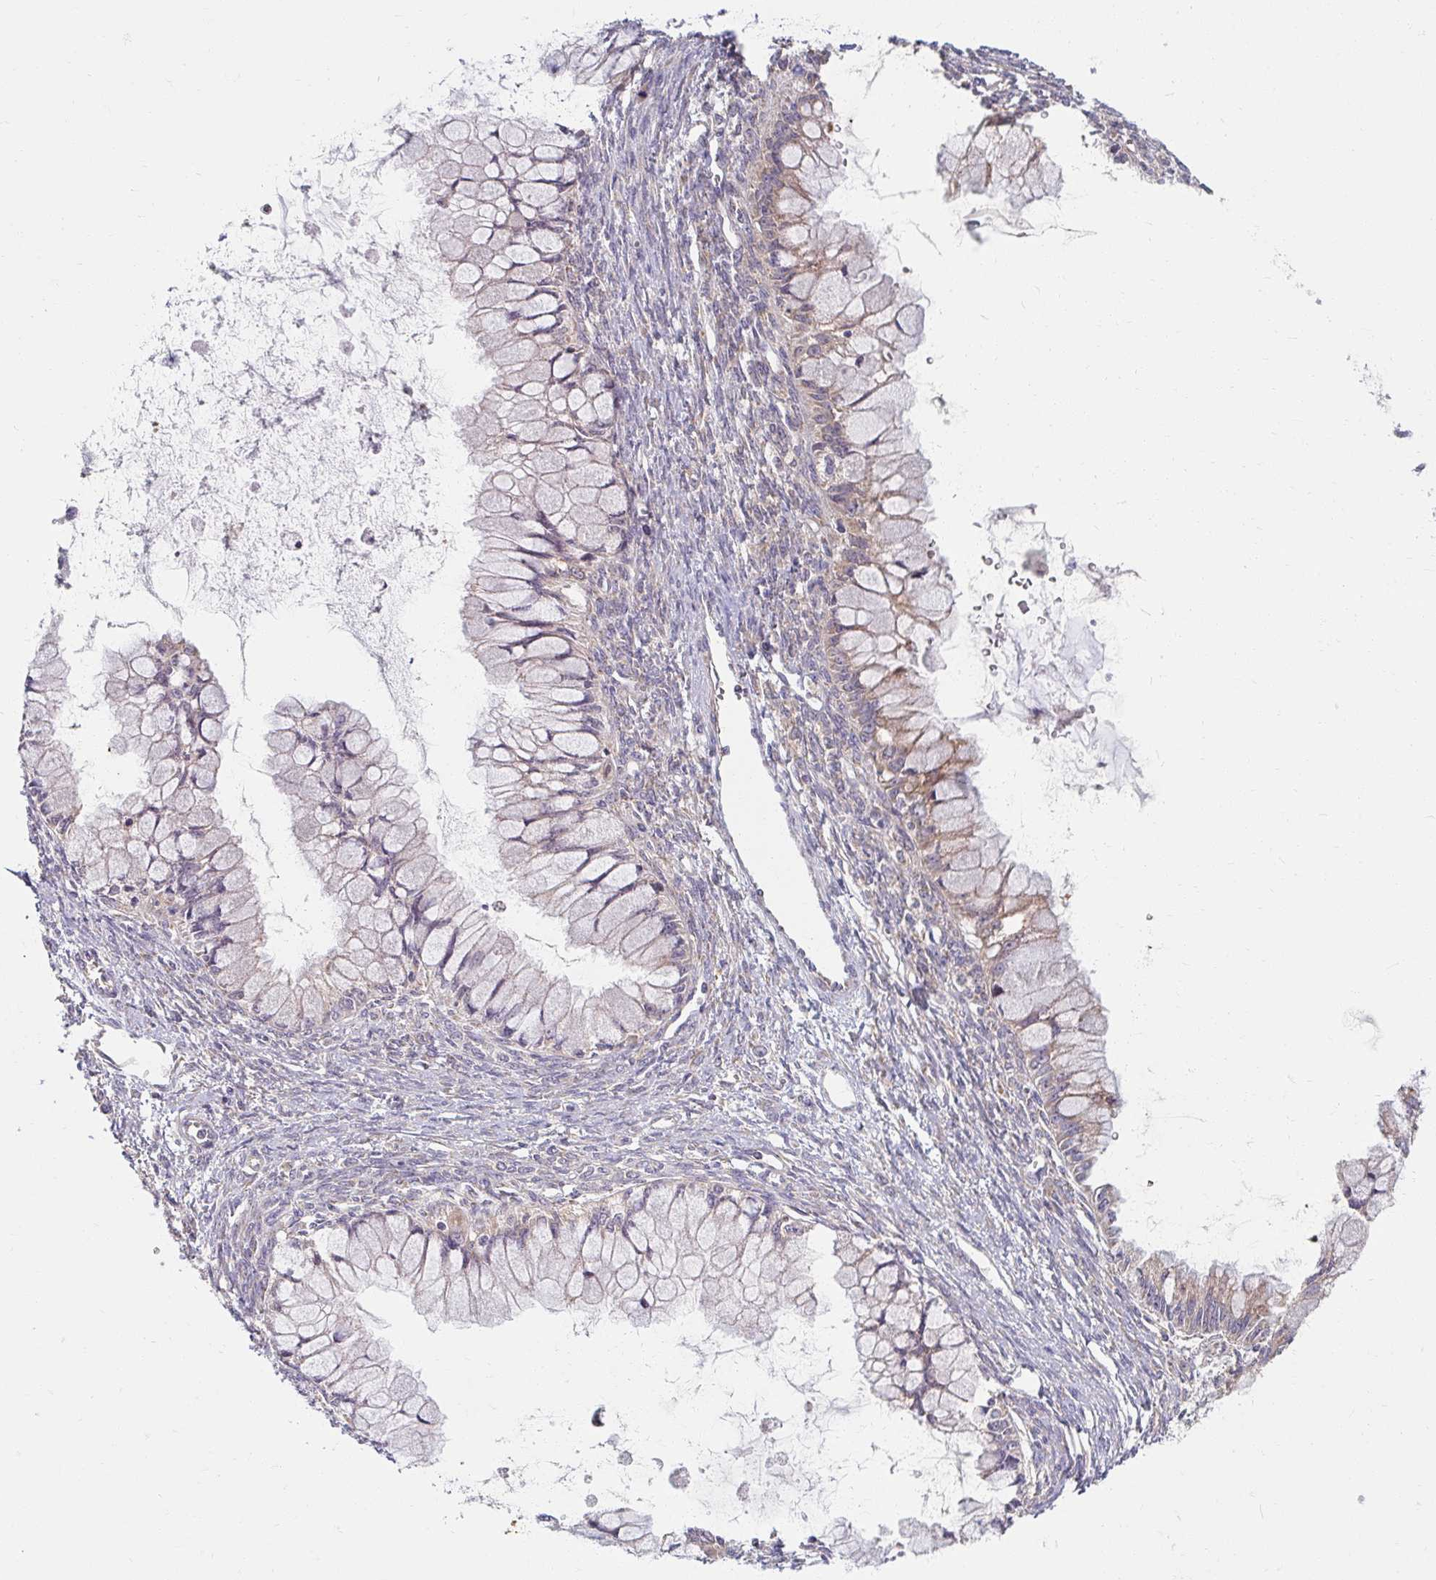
{"staining": {"intensity": "weak", "quantity": "25%-75%", "location": "cytoplasmic/membranous"}, "tissue": "ovarian cancer", "cell_type": "Tumor cells", "image_type": "cancer", "snomed": [{"axis": "morphology", "description": "Cystadenocarcinoma, mucinous, NOS"}, {"axis": "topography", "description": "Ovary"}], "caption": "Ovarian mucinous cystadenocarcinoma was stained to show a protein in brown. There is low levels of weak cytoplasmic/membranous positivity in approximately 25%-75% of tumor cells. Using DAB (3,3'-diaminobenzidine) (brown) and hematoxylin (blue) stains, captured at high magnification using brightfield microscopy.", "gene": "SKP2", "patient": {"sex": "female", "age": 34}}